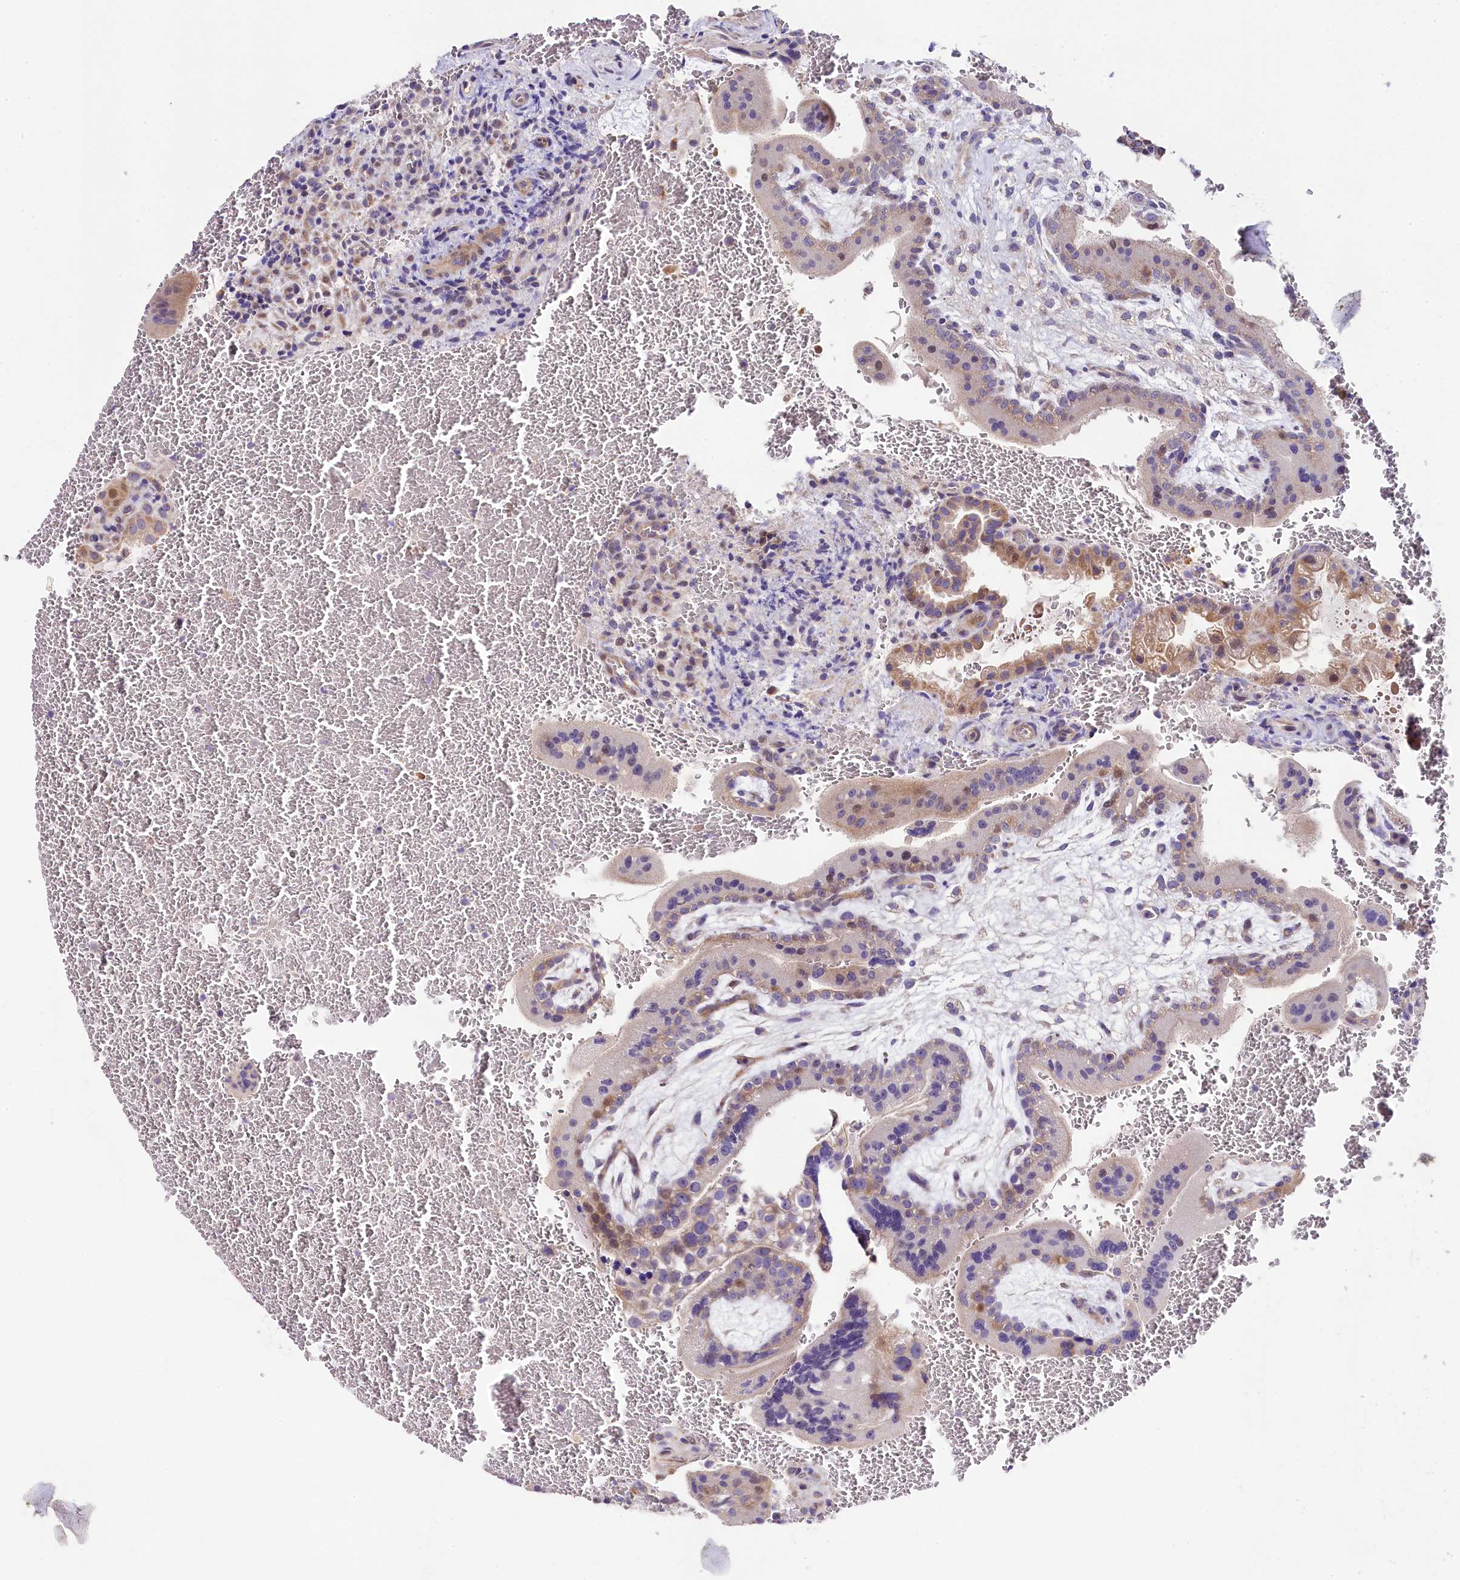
{"staining": {"intensity": "moderate", "quantity": "<25%", "location": "nuclear"}, "tissue": "placenta", "cell_type": "Trophoblastic cells", "image_type": "normal", "snomed": [{"axis": "morphology", "description": "Normal tissue, NOS"}, {"axis": "topography", "description": "Placenta"}], "caption": "Trophoblastic cells display moderate nuclear expression in about <25% of cells in benign placenta.", "gene": "FXYD6", "patient": {"sex": "female", "age": 35}}